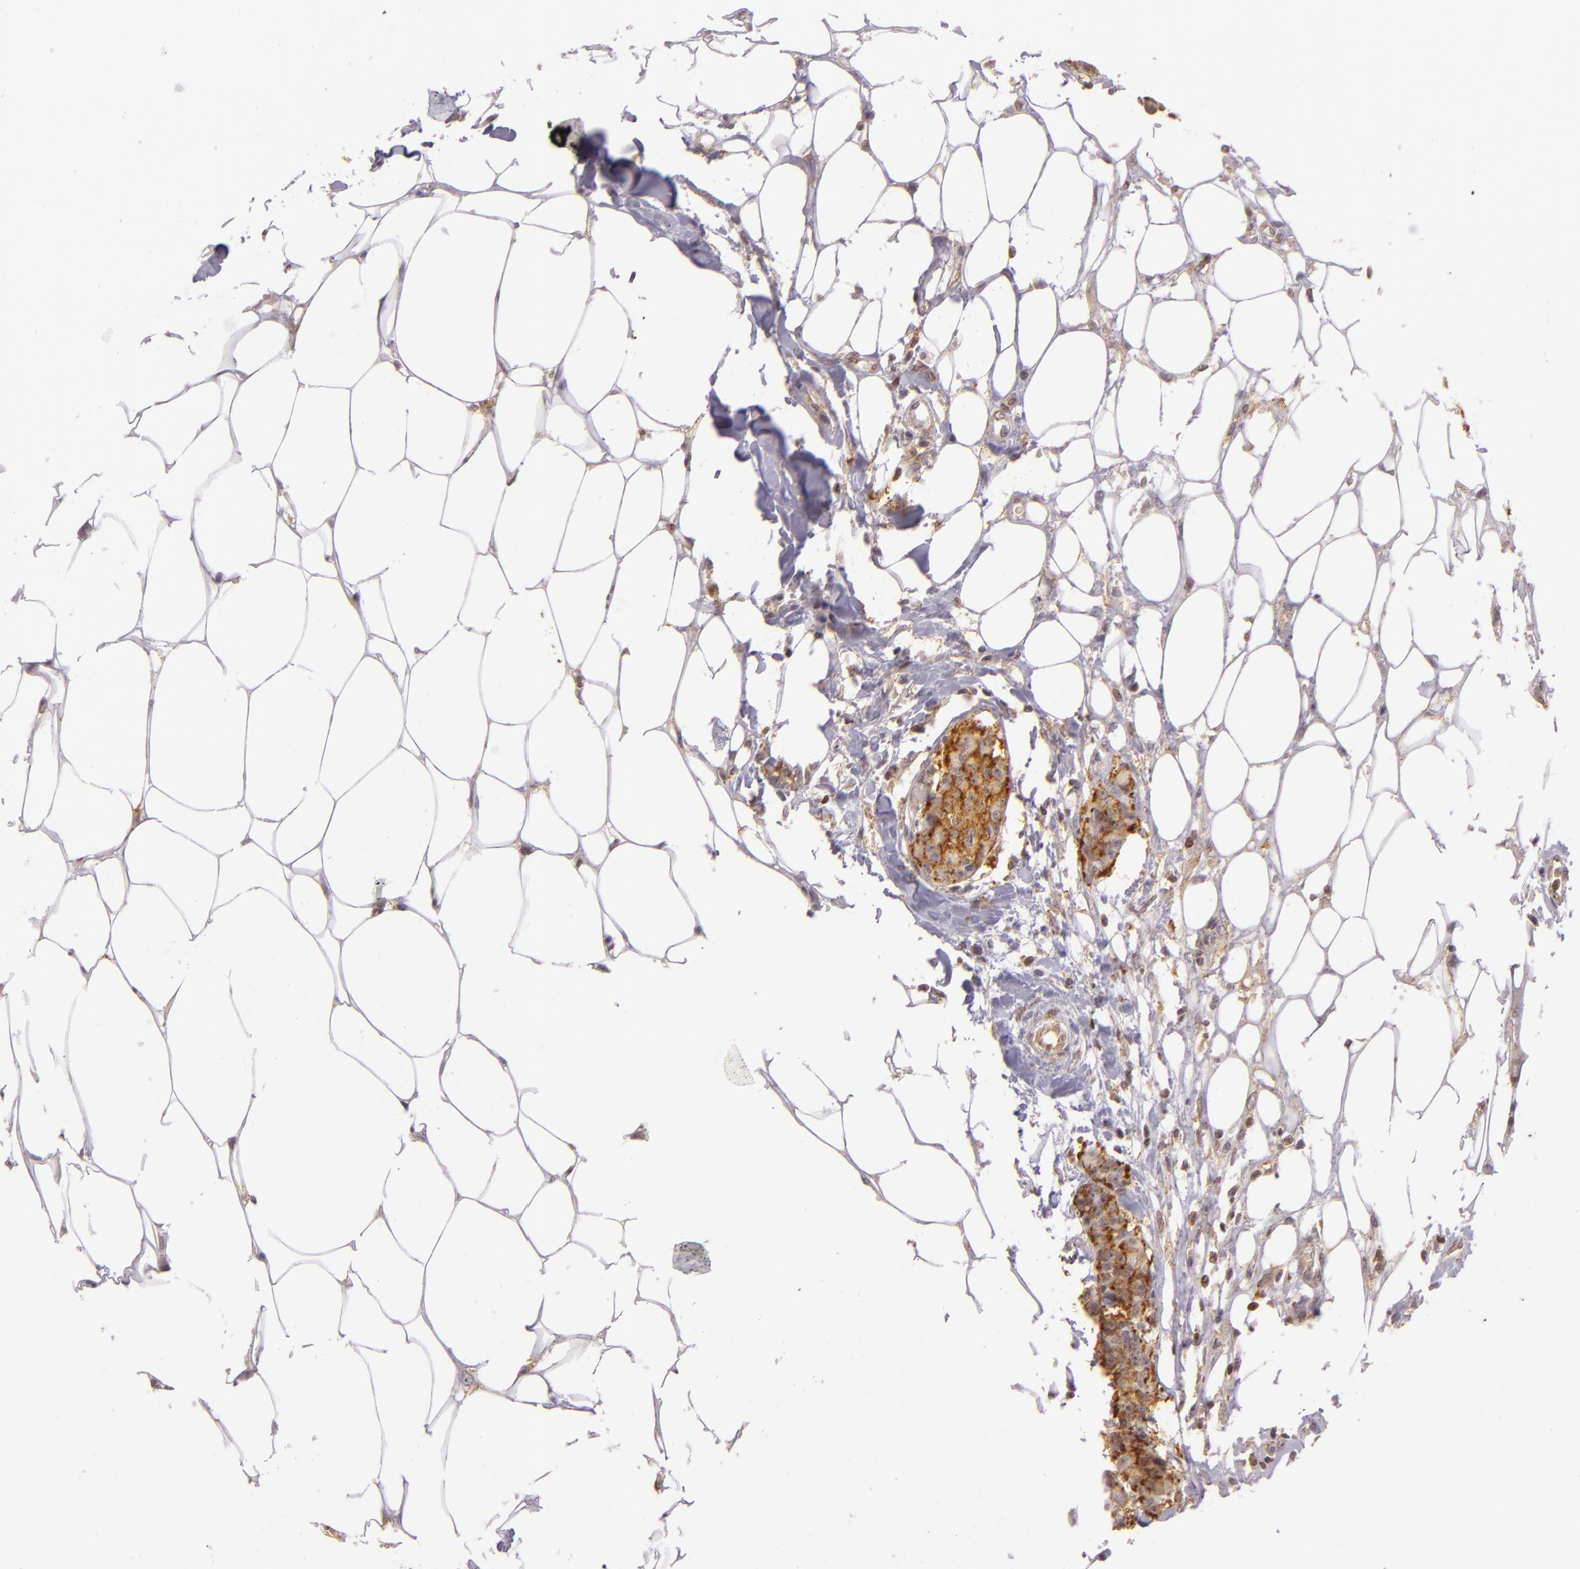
{"staining": {"intensity": "moderate", "quantity": "25%-75%", "location": "cytoplasmic/membranous,nuclear"}, "tissue": "breast cancer", "cell_type": "Tumor cells", "image_type": "cancer", "snomed": [{"axis": "morphology", "description": "Duct carcinoma"}, {"axis": "topography", "description": "Breast"}], "caption": "There is medium levels of moderate cytoplasmic/membranous and nuclear positivity in tumor cells of breast invasive ductal carcinoma, as demonstrated by immunohistochemical staining (brown color).", "gene": "IMPDH1", "patient": {"sex": "female", "age": 40}}